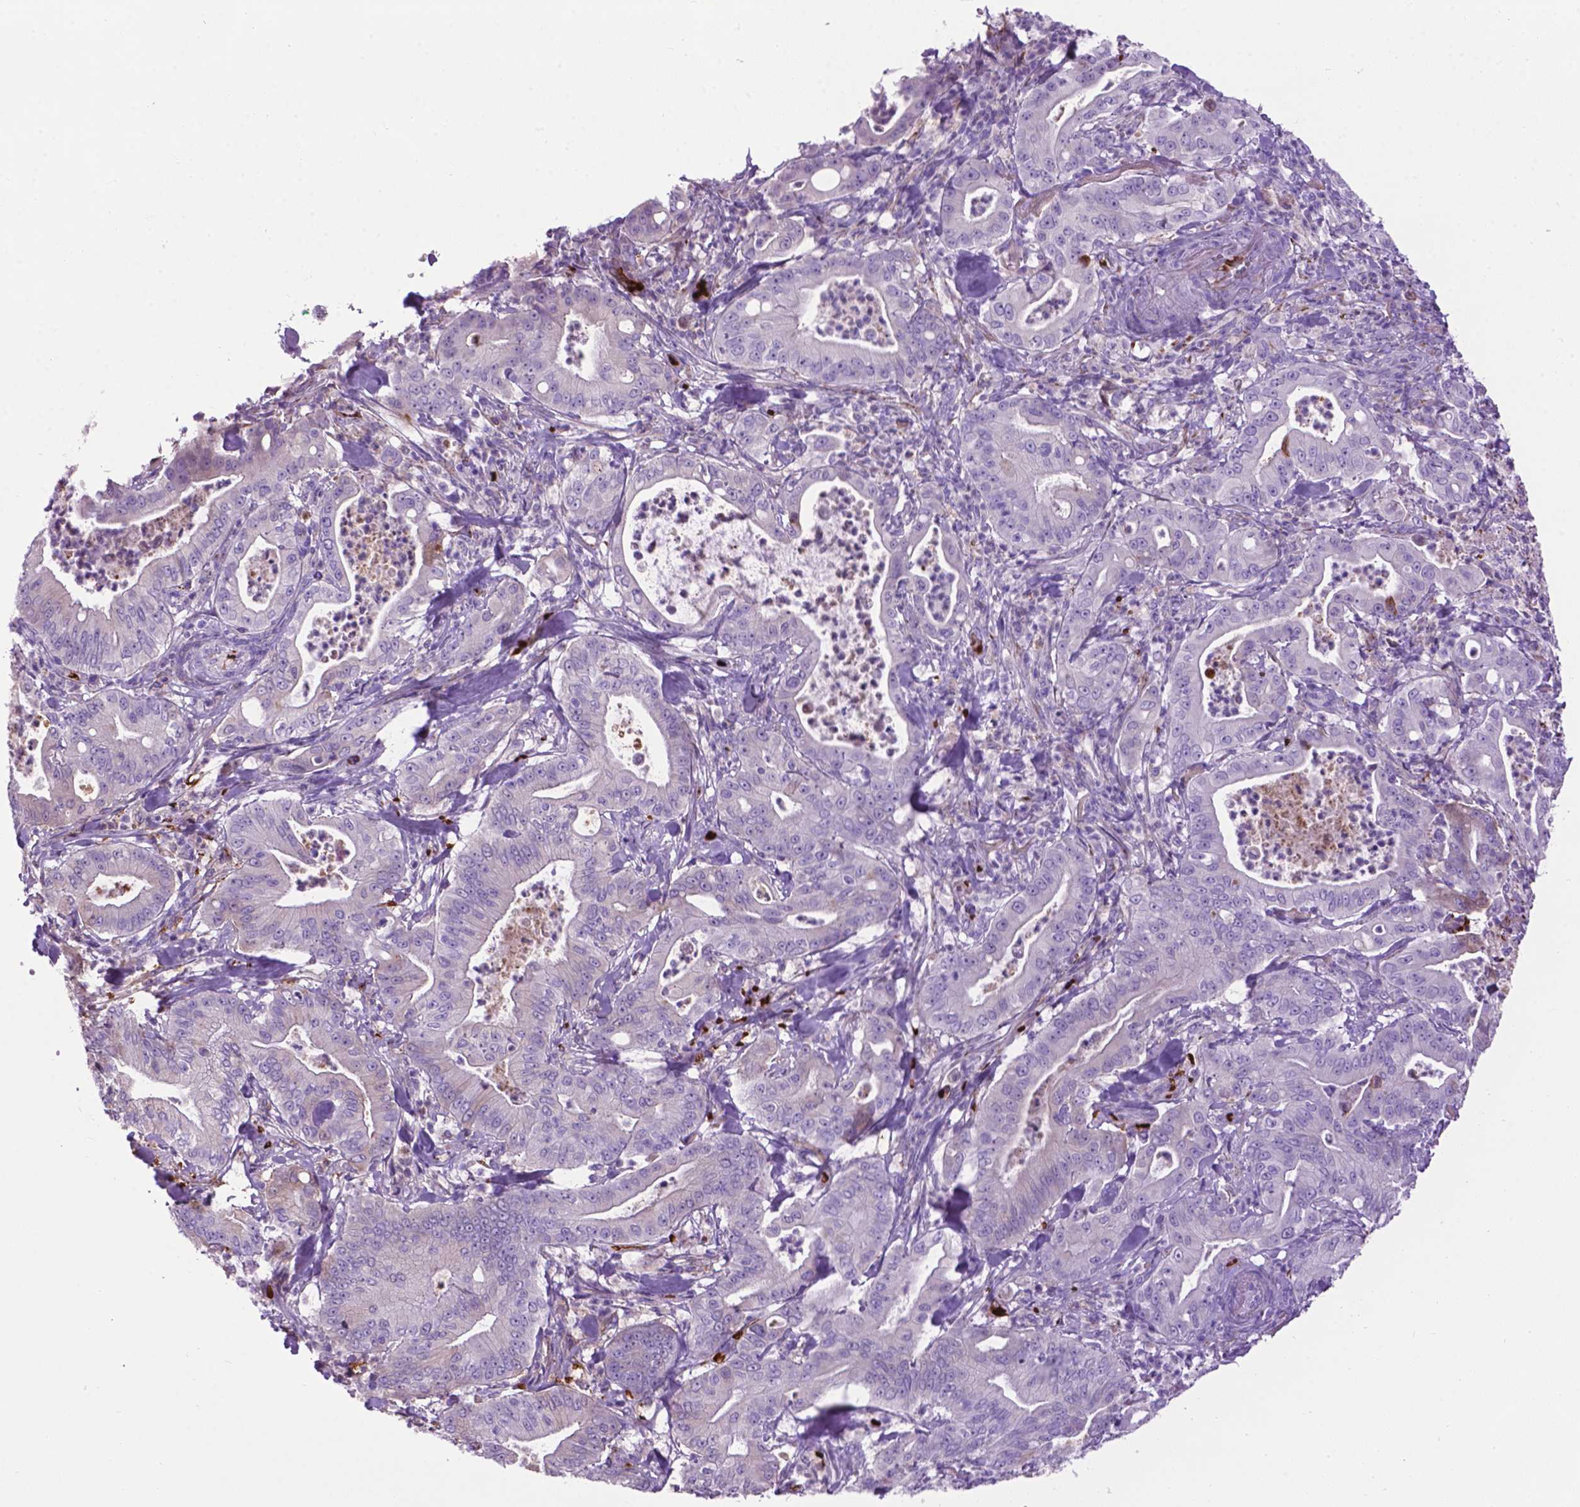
{"staining": {"intensity": "negative", "quantity": "none", "location": "none"}, "tissue": "pancreatic cancer", "cell_type": "Tumor cells", "image_type": "cancer", "snomed": [{"axis": "morphology", "description": "Adenocarcinoma, NOS"}, {"axis": "topography", "description": "Pancreas"}], "caption": "Tumor cells show no significant staining in pancreatic cancer (adenocarcinoma).", "gene": "TMEM132E", "patient": {"sex": "male", "age": 71}}